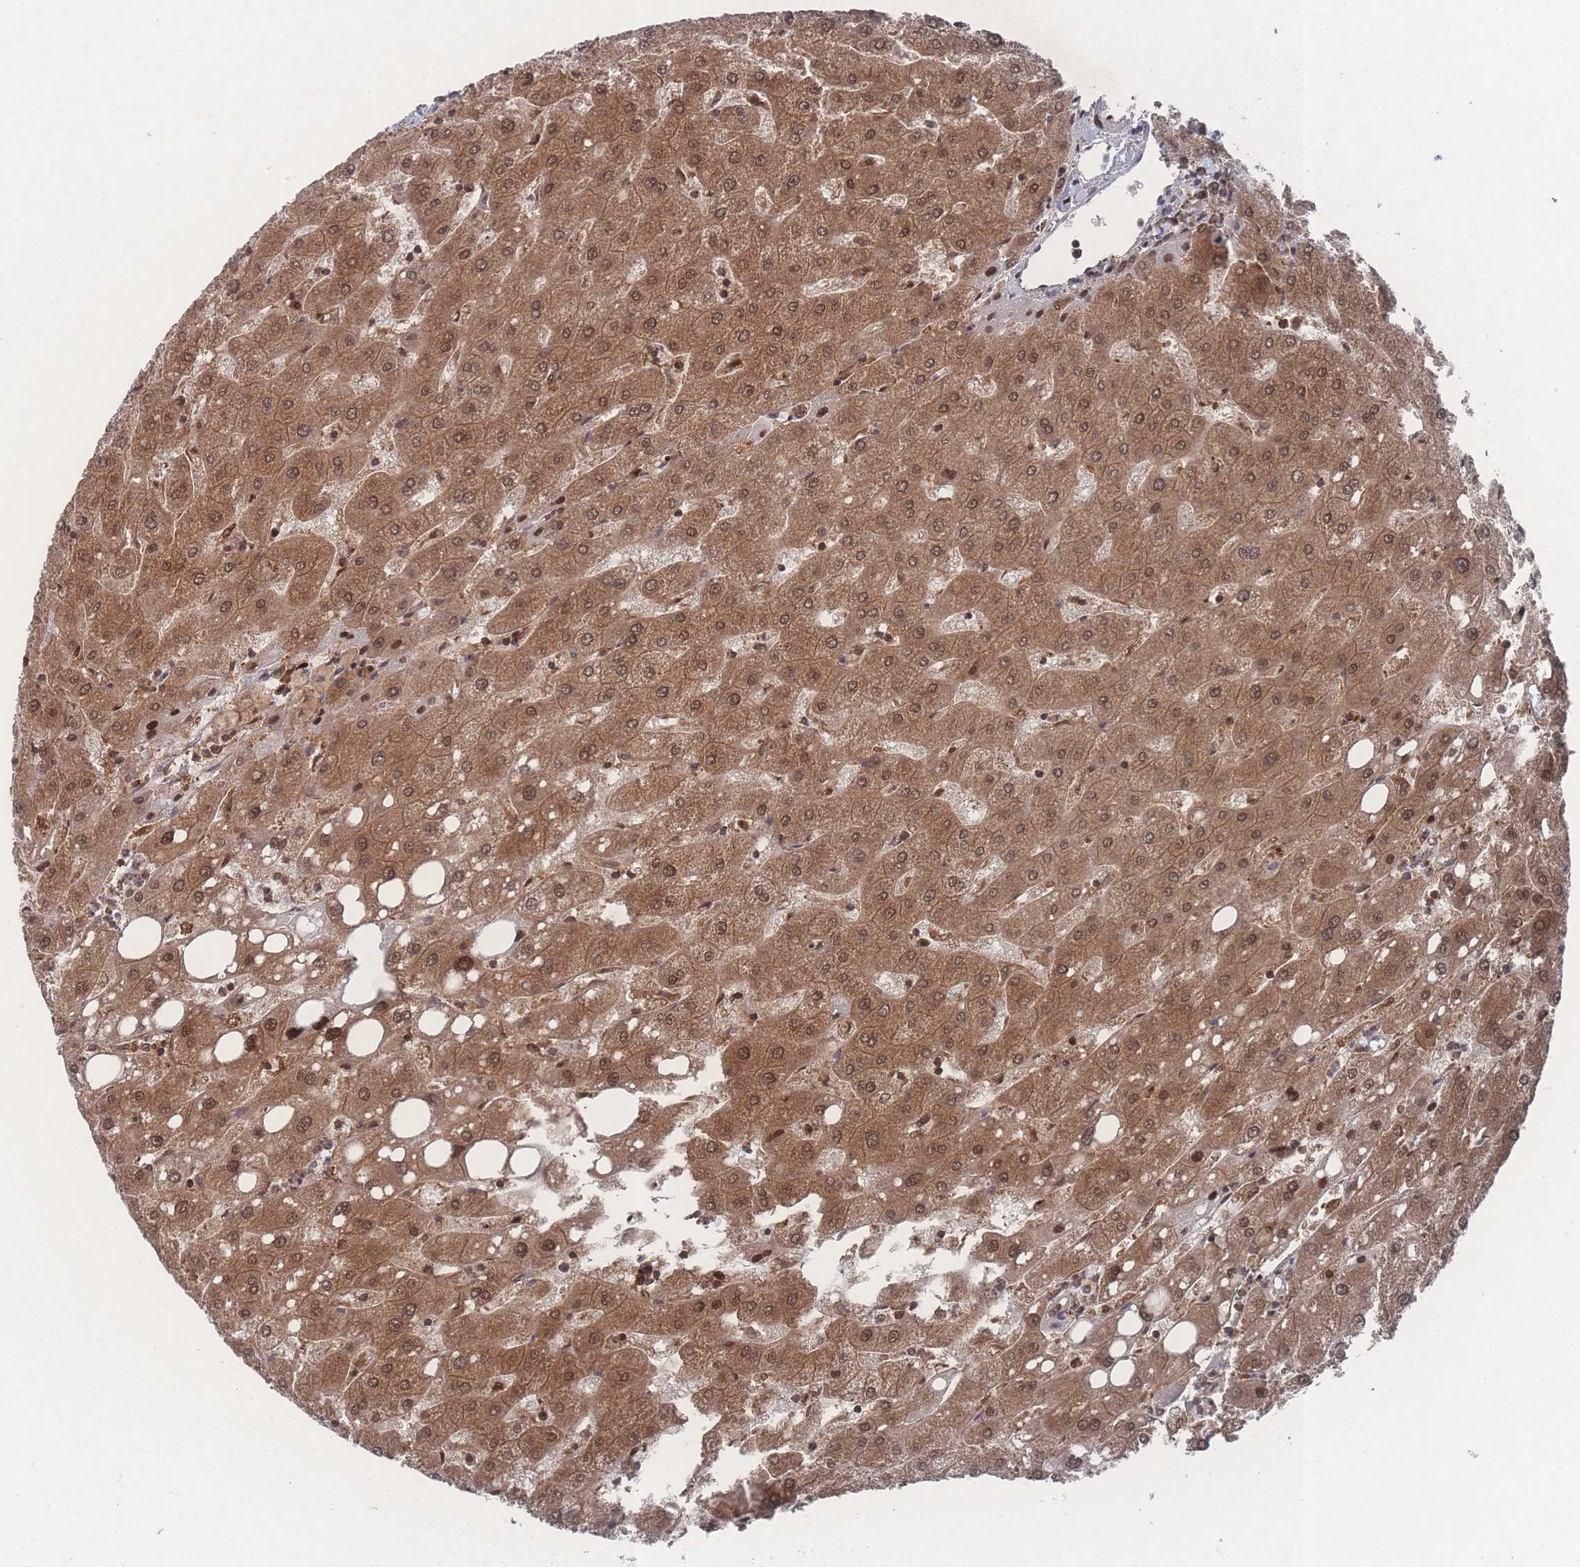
{"staining": {"intensity": "moderate", "quantity": ">75%", "location": "cytoplasmic/membranous,nuclear"}, "tissue": "liver", "cell_type": "Cholangiocytes", "image_type": "normal", "snomed": [{"axis": "morphology", "description": "Normal tissue, NOS"}, {"axis": "topography", "description": "Liver"}], "caption": "IHC histopathology image of unremarkable liver: liver stained using IHC displays medium levels of moderate protein expression localized specifically in the cytoplasmic/membranous,nuclear of cholangiocytes, appearing as a cytoplasmic/membranous,nuclear brown color.", "gene": "PSMA1", "patient": {"sex": "male", "age": 67}}